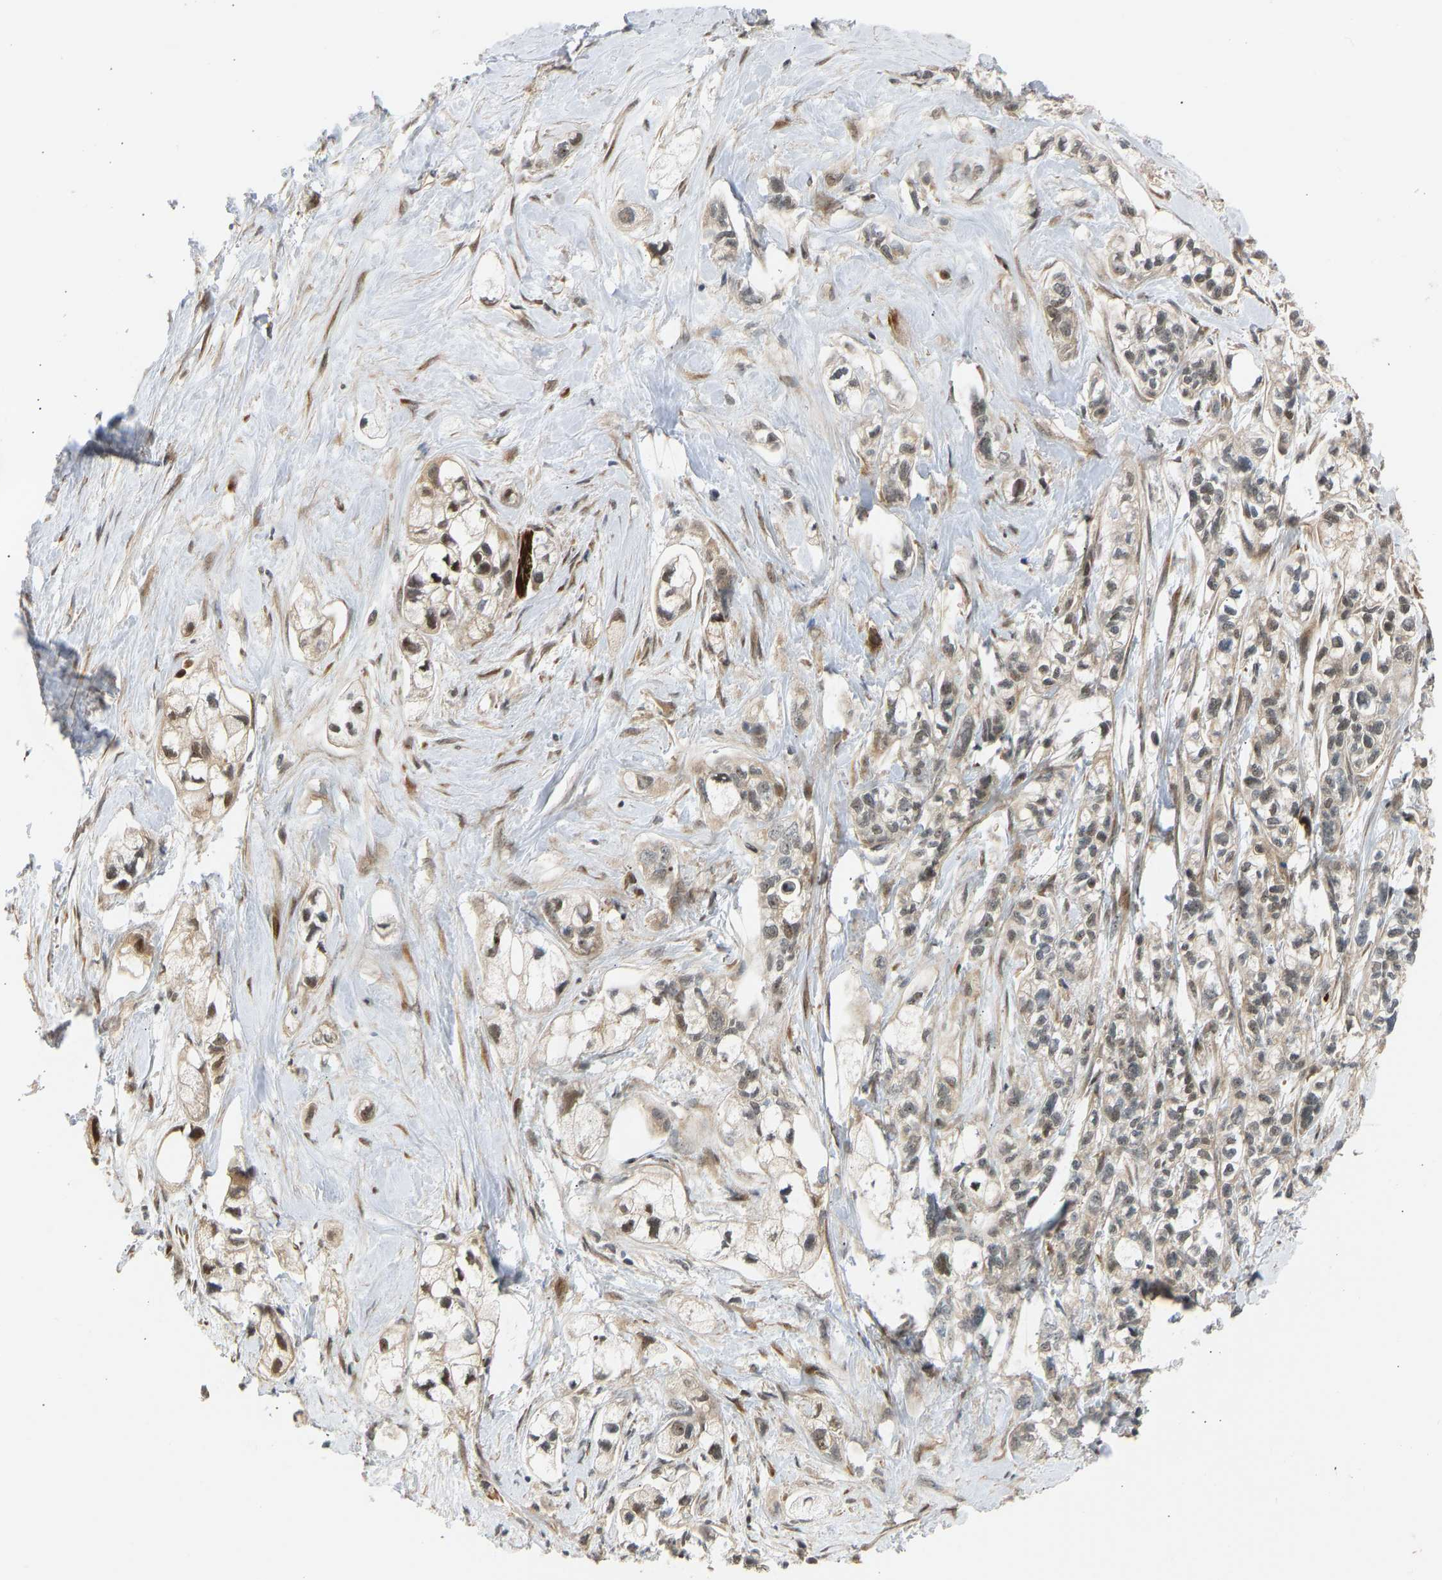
{"staining": {"intensity": "moderate", "quantity": "25%-75%", "location": "cytoplasmic/membranous,nuclear"}, "tissue": "pancreatic cancer", "cell_type": "Tumor cells", "image_type": "cancer", "snomed": [{"axis": "morphology", "description": "Adenocarcinoma, NOS"}, {"axis": "topography", "description": "Pancreas"}], "caption": "Immunohistochemistry image of pancreatic cancer stained for a protein (brown), which shows medium levels of moderate cytoplasmic/membranous and nuclear expression in about 25%-75% of tumor cells.", "gene": "BAG1", "patient": {"sex": "male", "age": 74}}